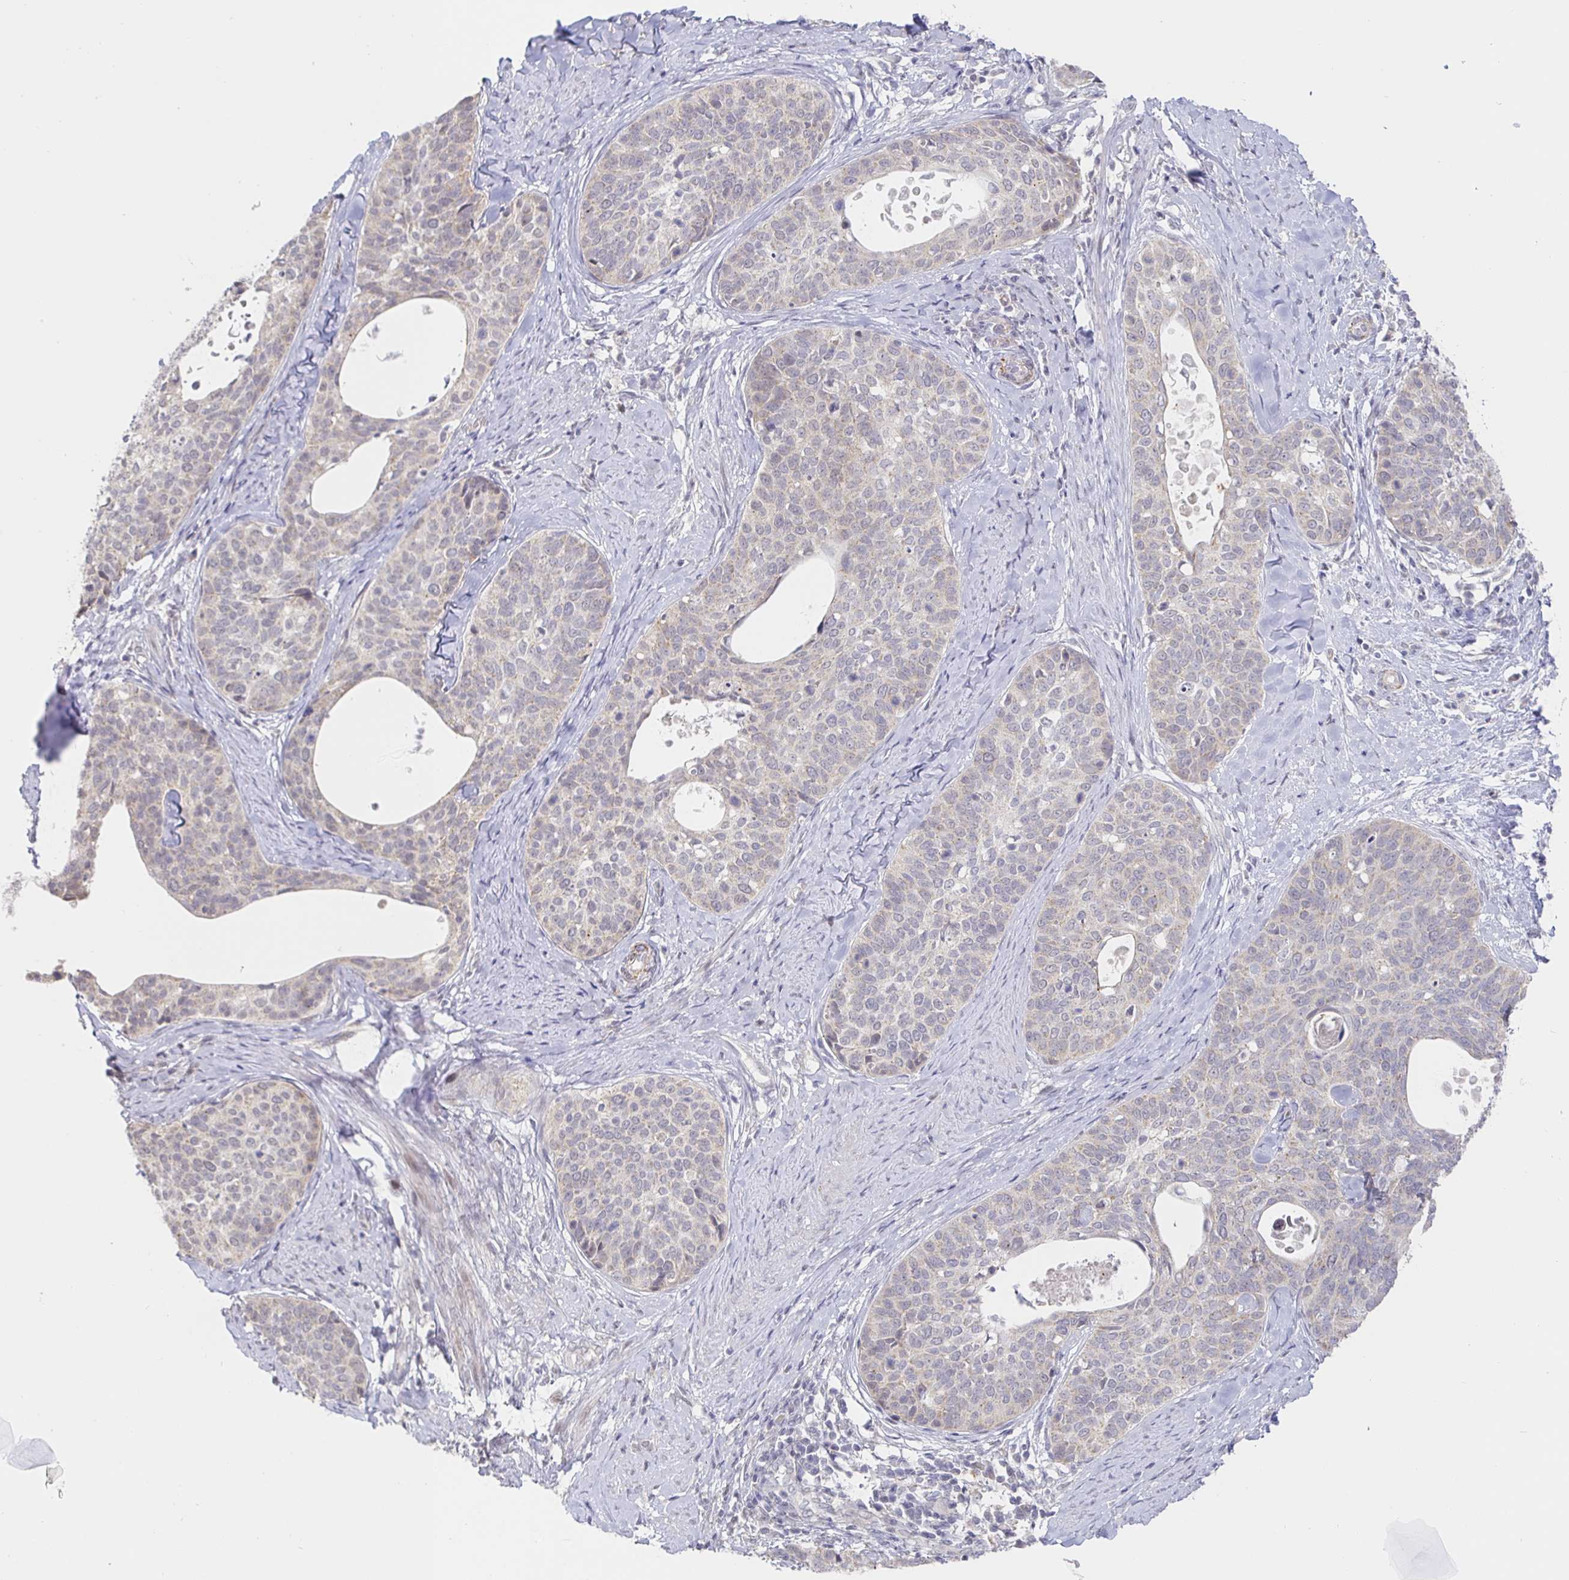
{"staining": {"intensity": "negative", "quantity": "none", "location": "none"}, "tissue": "cervical cancer", "cell_type": "Tumor cells", "image_type": "cancer", "snomed": [{"axis": "morphology", "description": "Squamous cell carcinoma, NOS"}, {"axis": "topography", "description": "Cervix"}], "caption": "Immunohistochemical staining of squamous cell carcinoma (cervical) exhibits no significant expression in tumor cells.", "gene": "CIT", "patient": {"sex": "female", "age": 69}}